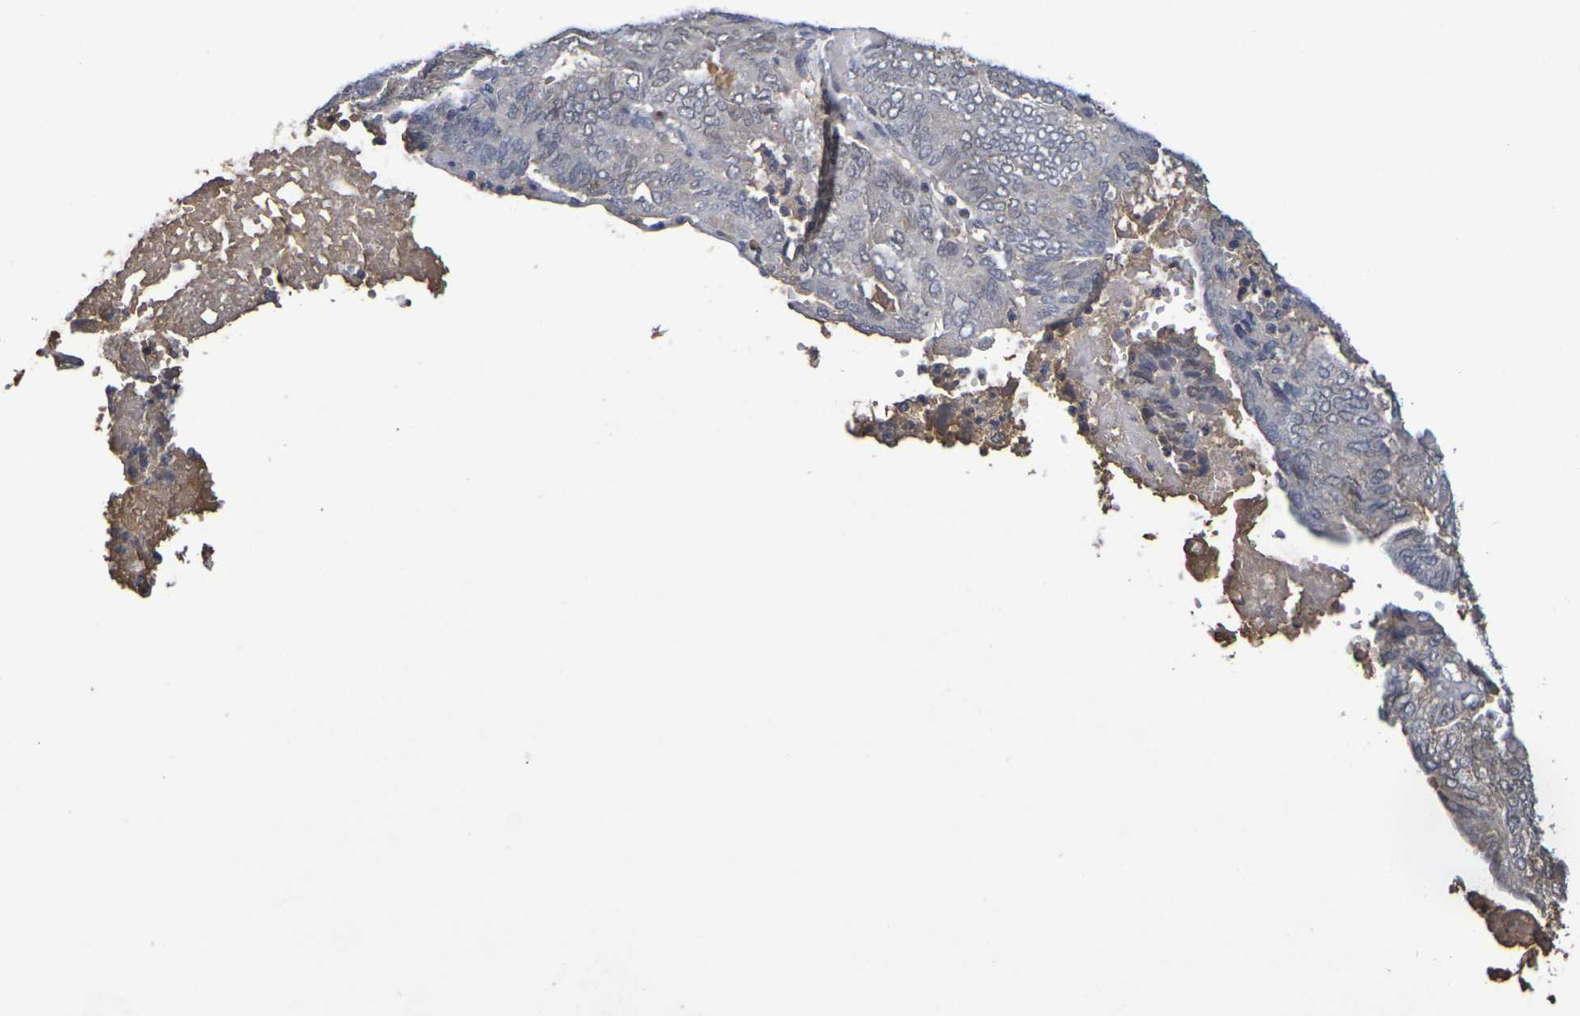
{"staining": {"intensity": "weak", "quantity": "<25%", "location": "nuclear"}, "tissue": "endometrial cancer", "cell_type": "Tumor cells", "image_type": "cancer", "snomed": [{"axis": "morphology", "description": "Adenocarcinoma, NOS"}, {"axis": "topography", "description": "Uterus"}], "caption": "Immunohistochemistry (IHC) of endometrial cancer demonstrates no positivity in tumor cells. (DAB IHC, high magnification).", "gene": "TERF2", "patient": {"sex": "female", "age": 60}}